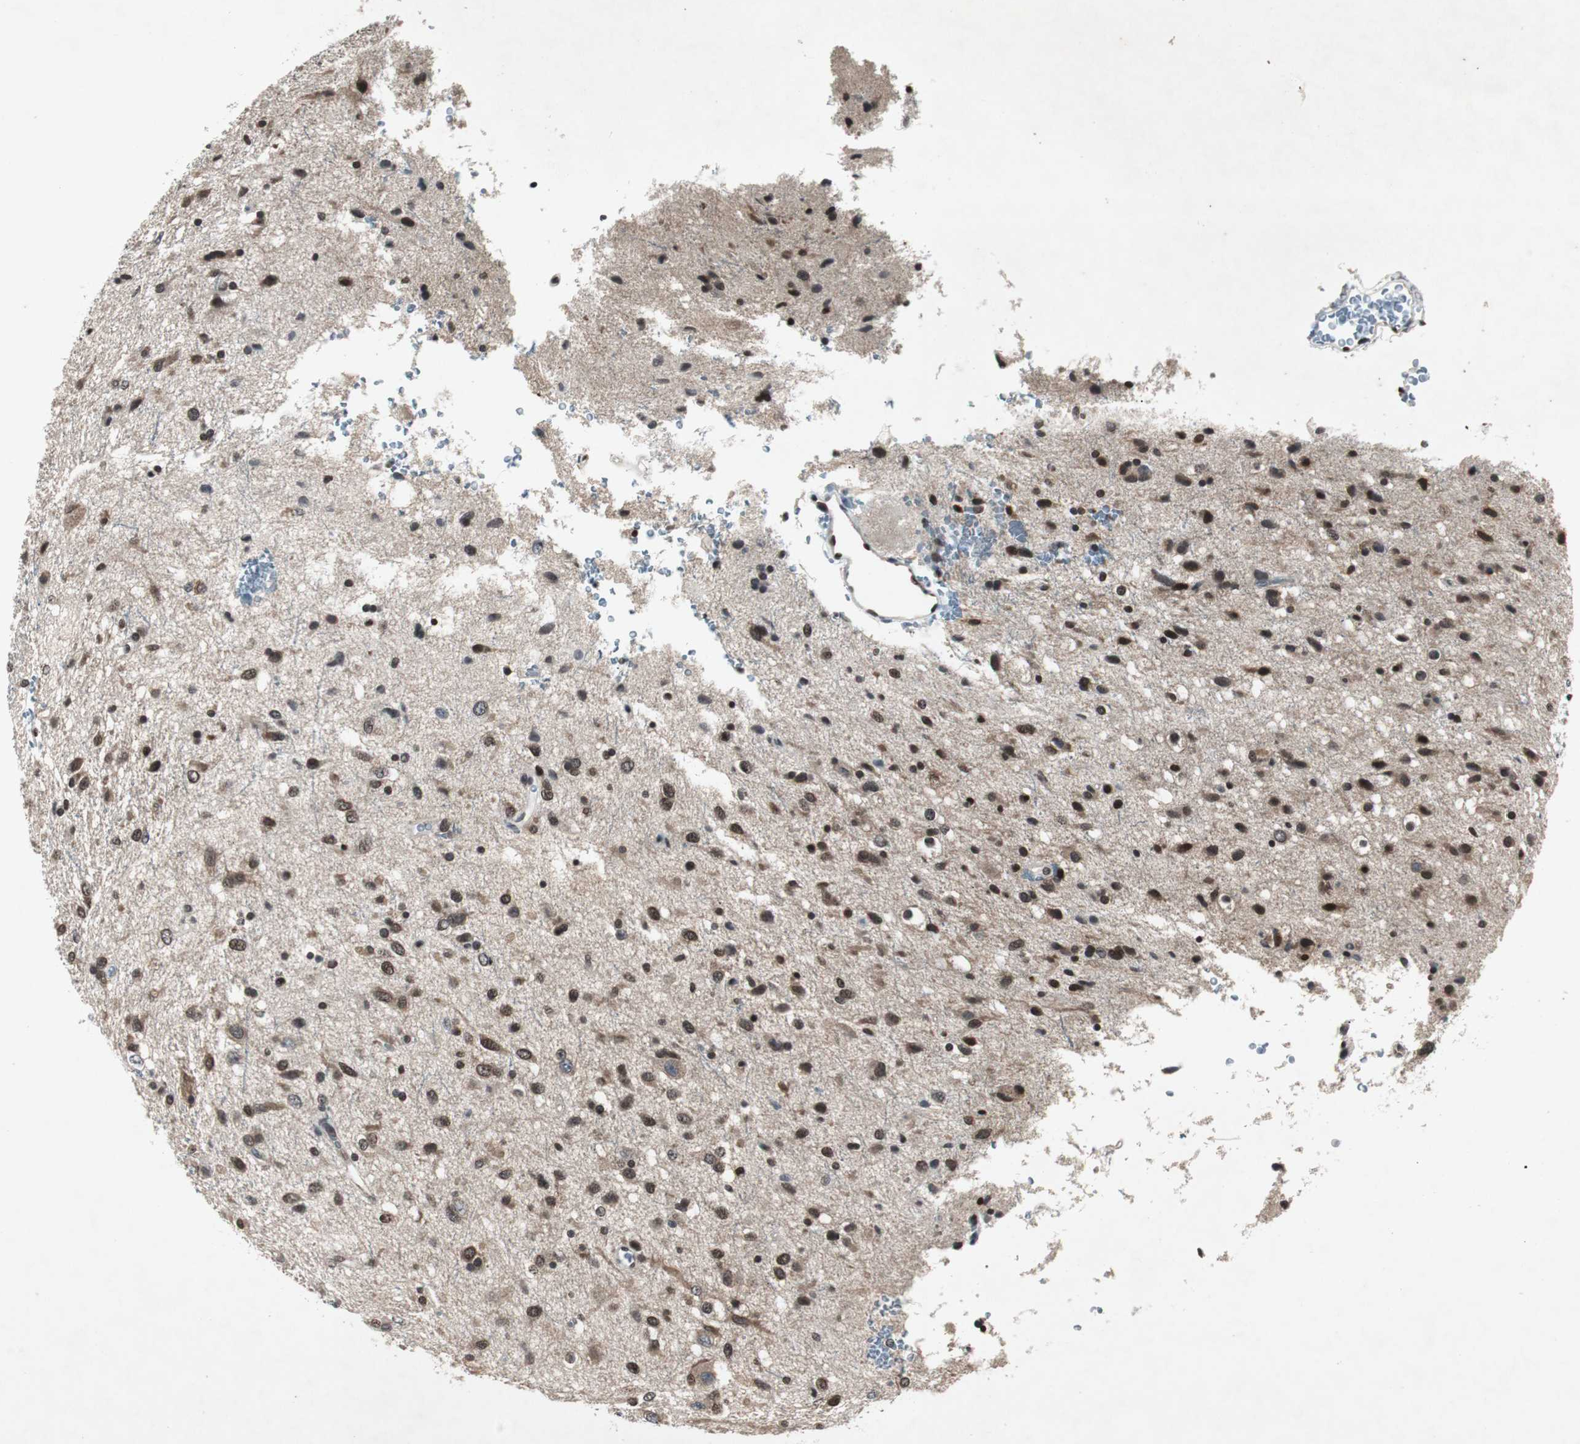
{"staining": {"intensity": "strong", "quantity": ">75%", "location": "nuclear"}, "tissue": "glioma", "cell_type": "Tumor cells", "image_type": "cancer", "snomed": [{"axis": "morphology", "description": "Glioma, malignant, Low grade"}, {"axis": "topography", "description": "Brain"}], "caption": "Glioma tissue shows strong nuclear staining in approximately >75% of tumor cells, visualized by immunohistochemistry.", "gene": "SMAD1", "patient": {"sex": "male", "age": 77}}